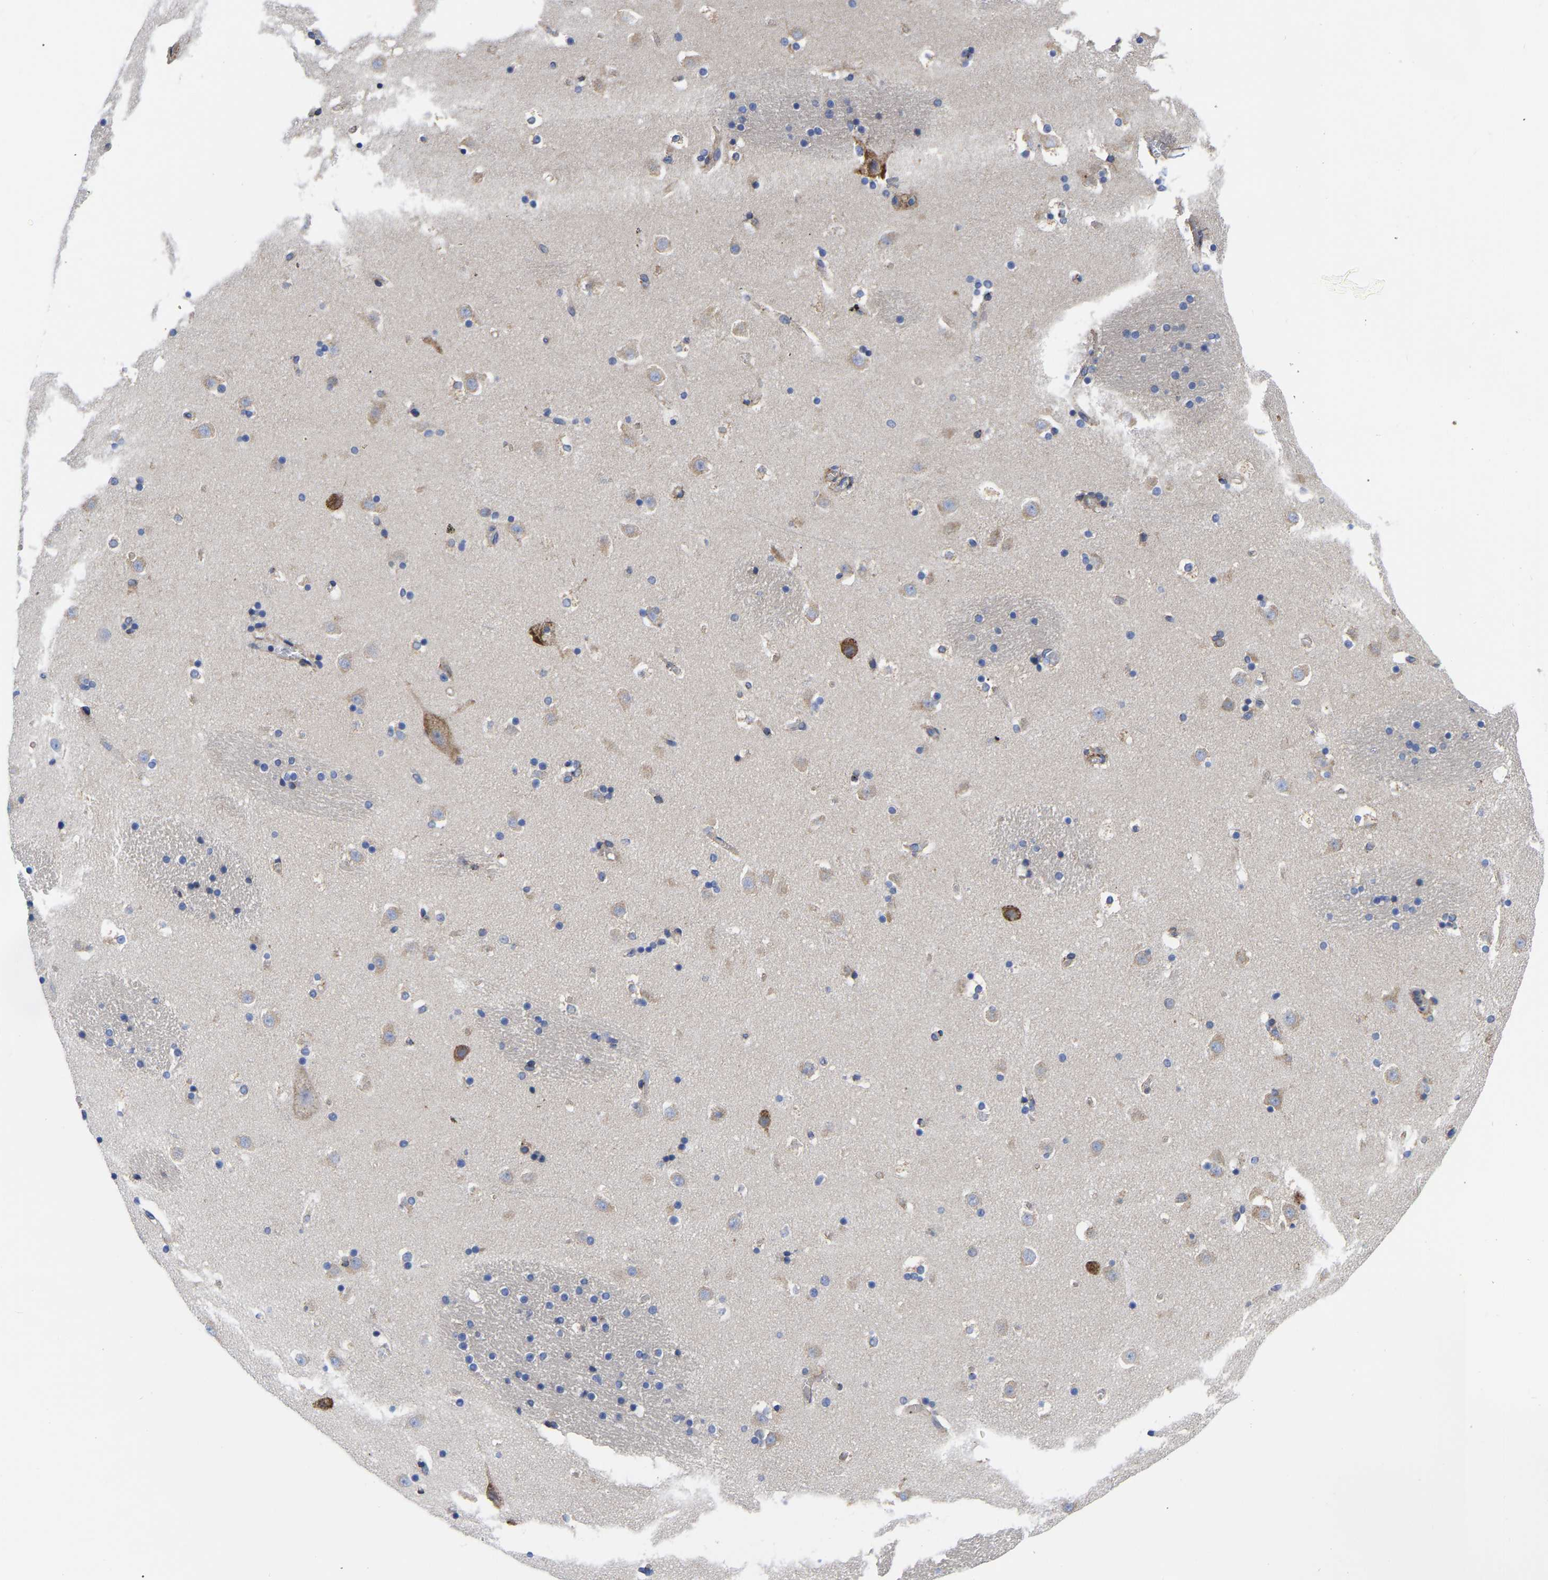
{"staining": {"intensity": "moderate", "quantity": "<25%", "location": "cytoplasmic/membranous"}, "tissue": "caudate", "cell_type": "Glial cells", "image_type": "normal", "snomed": [{"axis": "morphology", "description": "Normal tissue, NOS"}, {"axis": "topography", "description": "Lateral ventricle wall"}], "caption": "This micrograph shows immunohistochemistry staining of unremarkable caudate, with low moderate cytoplasmic/membranous positivity in about <25% of glial cells.", "gene": "CFAP298", "patient": {"sex": "male", "age": 45}}